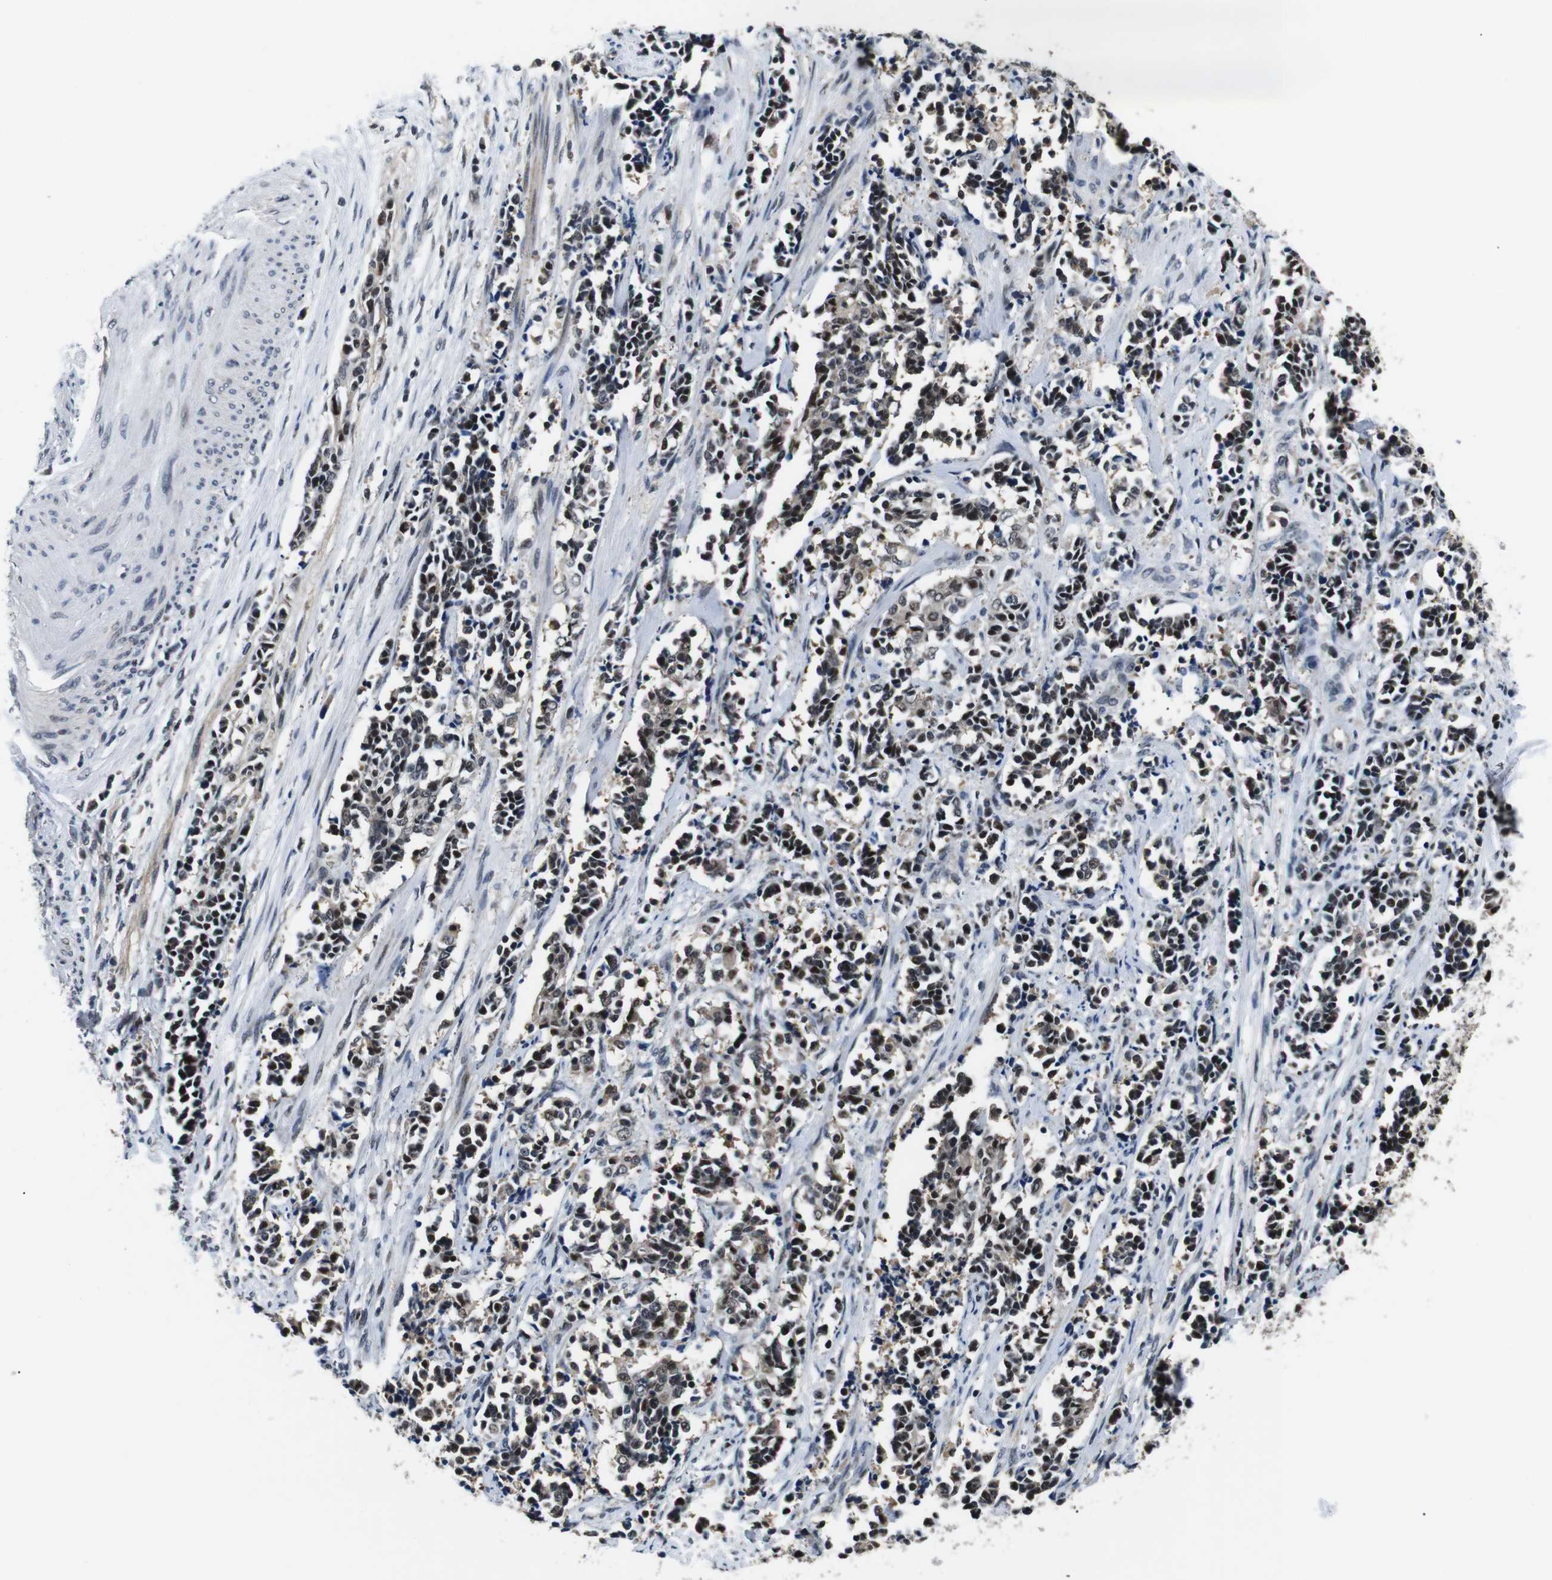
{"staining": {"intensity": "strong", "quantity": ">75%", "location": "cytoplasmic/membranous,nuclear"}, "tissue": "cervical cancer", "cell_type": "Tumor cells", "image_type": "cancer", "snomed": [{"axis": "morphology", "description": "Squamous cell carcinoma, NOS"}, {"axis": "topography", "description": "Cervix"}], "caption": "There is high levels of strong cytoplasmic/membranous and nuclear expression in tumor cells of cervical cancer, as demonstrated by immunohistochemical staining (brown color).", "gene": "SKP1", "patient": {"sex": "female", "age": 35}}